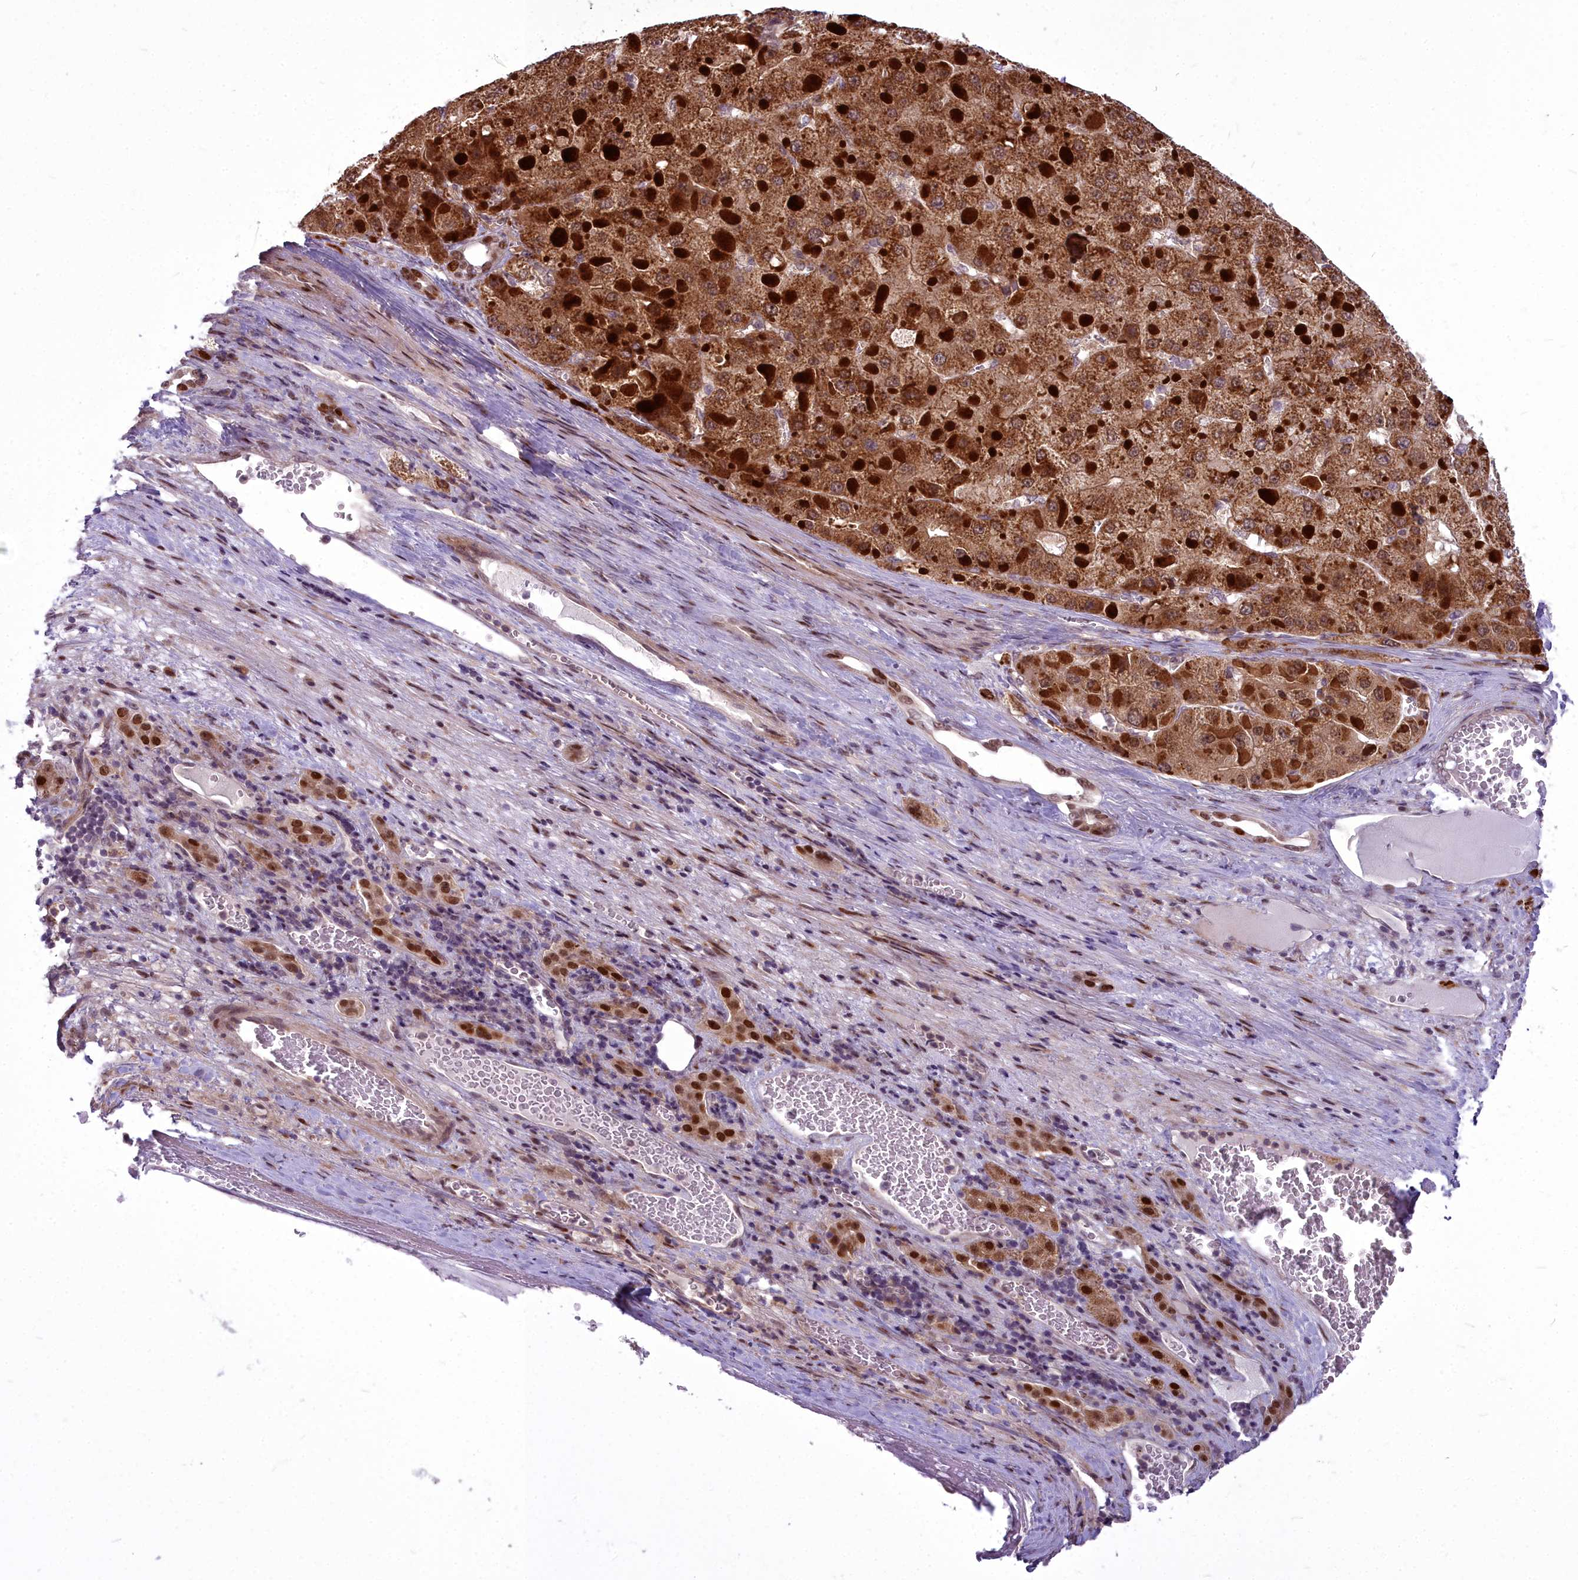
{"staining": {"intensity": "moderate", "quantity": ">75%", "location": "cytoplasmic/membranous"}, "tissue": "liver cancer", "cell_type": "Tumor cells", "image_type": "cancer", "snomed": [{"axis": "morphology", "description": "Carcinoma, Hepatocellular, NOS"}, {"axis": "topography", "description": "Liver"}], "caption": "Liver cancer (hepatocellular carcinoma) stained with immunohistochemistry shows moderate cytoplasmic/membranous positivity in approximately >75% of tumor cells. Nuclei are stained in blue.", "gene": "AP1M1", "patient": {"sex": "female", "age": 73}}